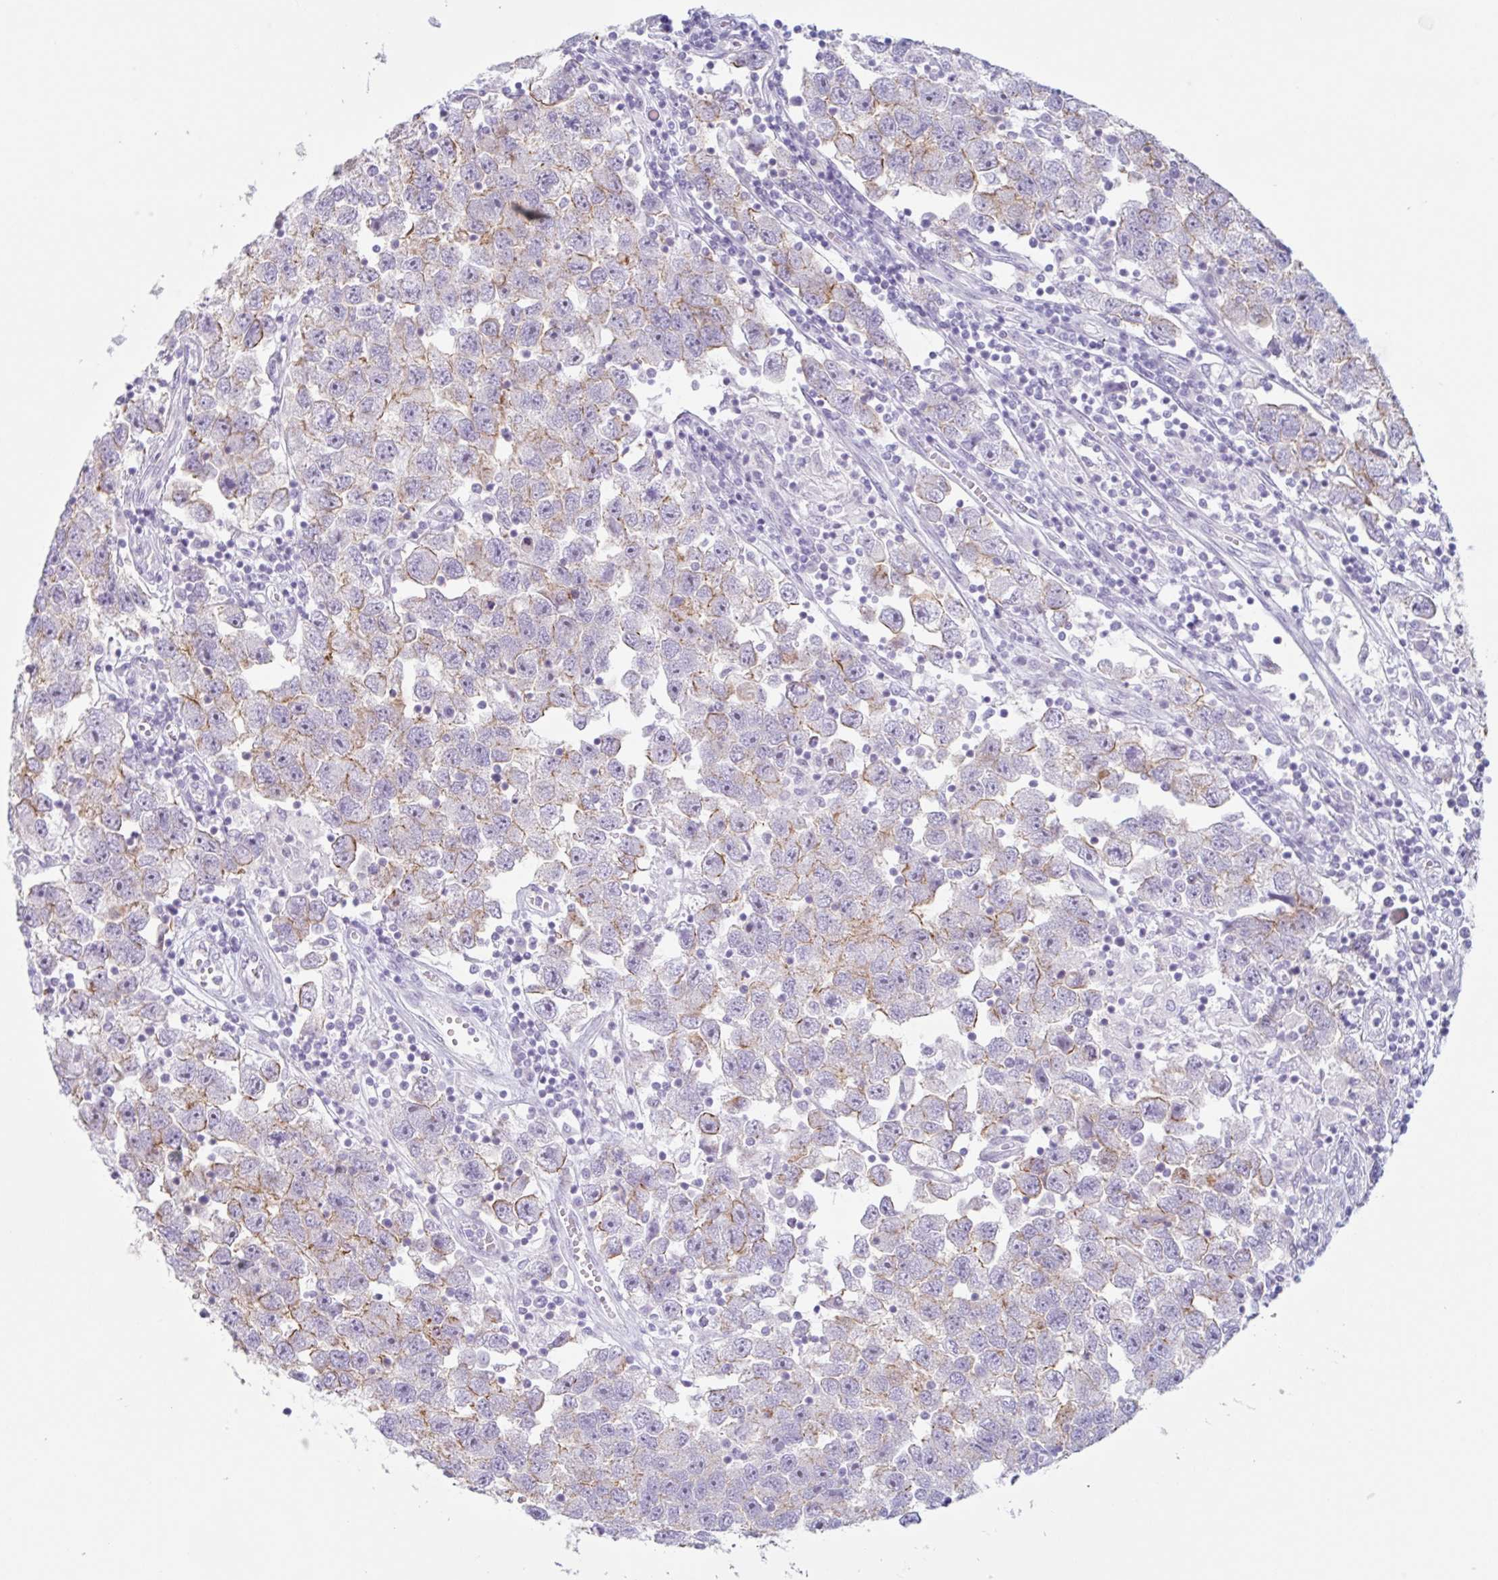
{"staining": {"intensity": "moderate", "quantity": "<25%", "location": "cytoplasmic/membranous"}, "tissue": "testis cancer", "cell_type": "Tumor cells", "image_type": "cancer", "snomed": [{"axis": "morphology", "description": "Seminoma, NOS"}, {"axis": "topography", "description": "Testis"}], "caption": "Human seminoma (testis) stained for a protein (brown) exhibits moderate cytoplasmic/membranous positive staining in about <25% of tumor cells.", "gene": "MYH10", "patient": {"sex": "male", "age": 26}}